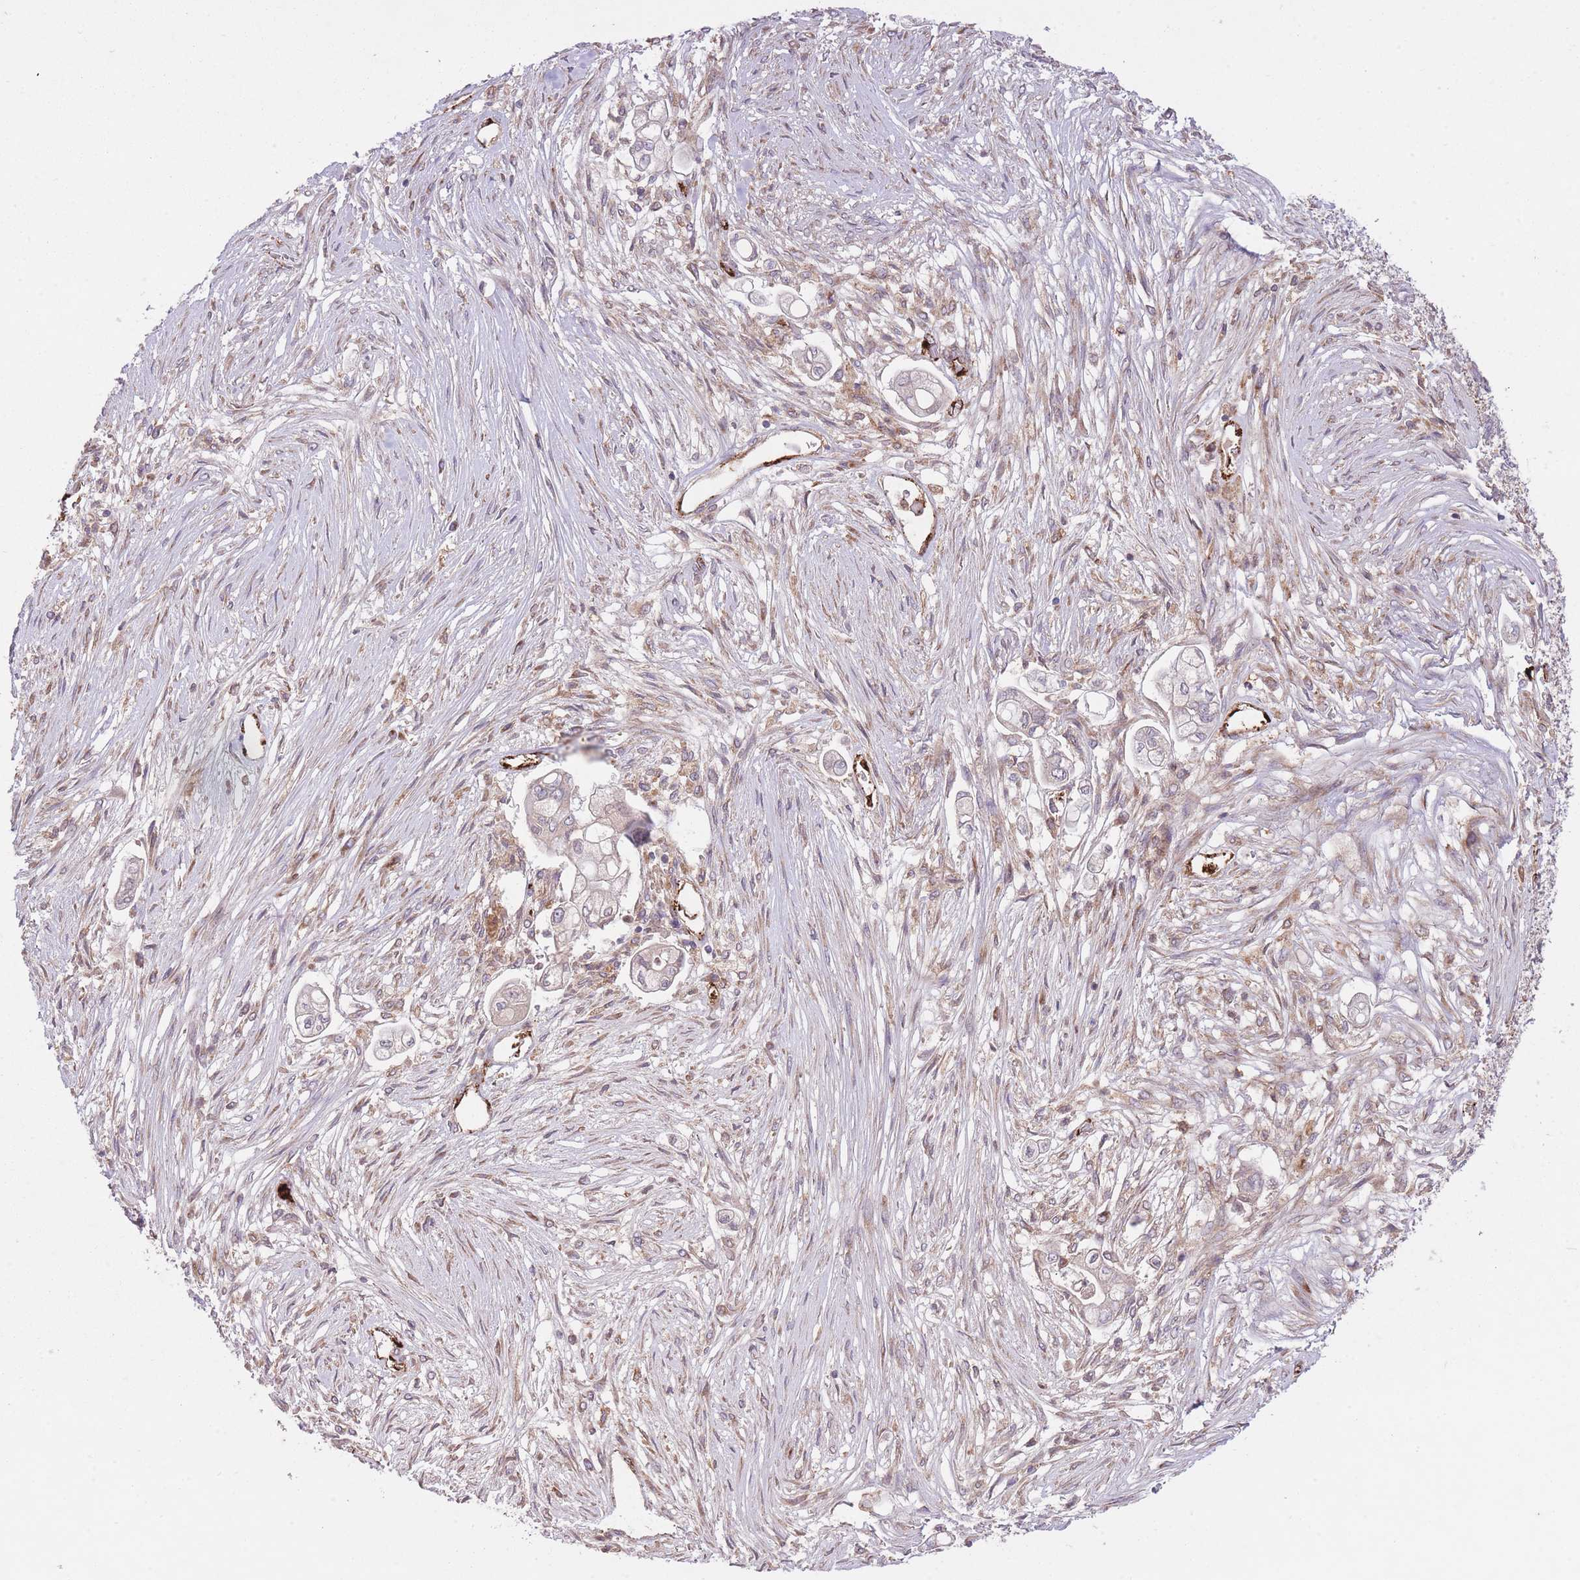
{"staining": {"intensity": "moderate", "quantity": "25%-75%", "location": "cytoplasmic/membranous"}, "tissue": "pancreatic cancer", "cell_type": "Tumor cells", "image_type": "cancer", "snomed": [{"axis": "morphology", "description": "Adenocarcinoma, NOS"}, {"axis": "topography", "description": "Pancreas"}], "caption": "Immunohistochemistry (IHC) micrograph of pancreatic adenocarcinoma stained for a protein (brown), which displays medium levels of moderate cytoplasmic/membranous staining in about 25%-75% of tumor cells.", "gene": "CISH", "patient": {"sex": "female", "age": 69}}